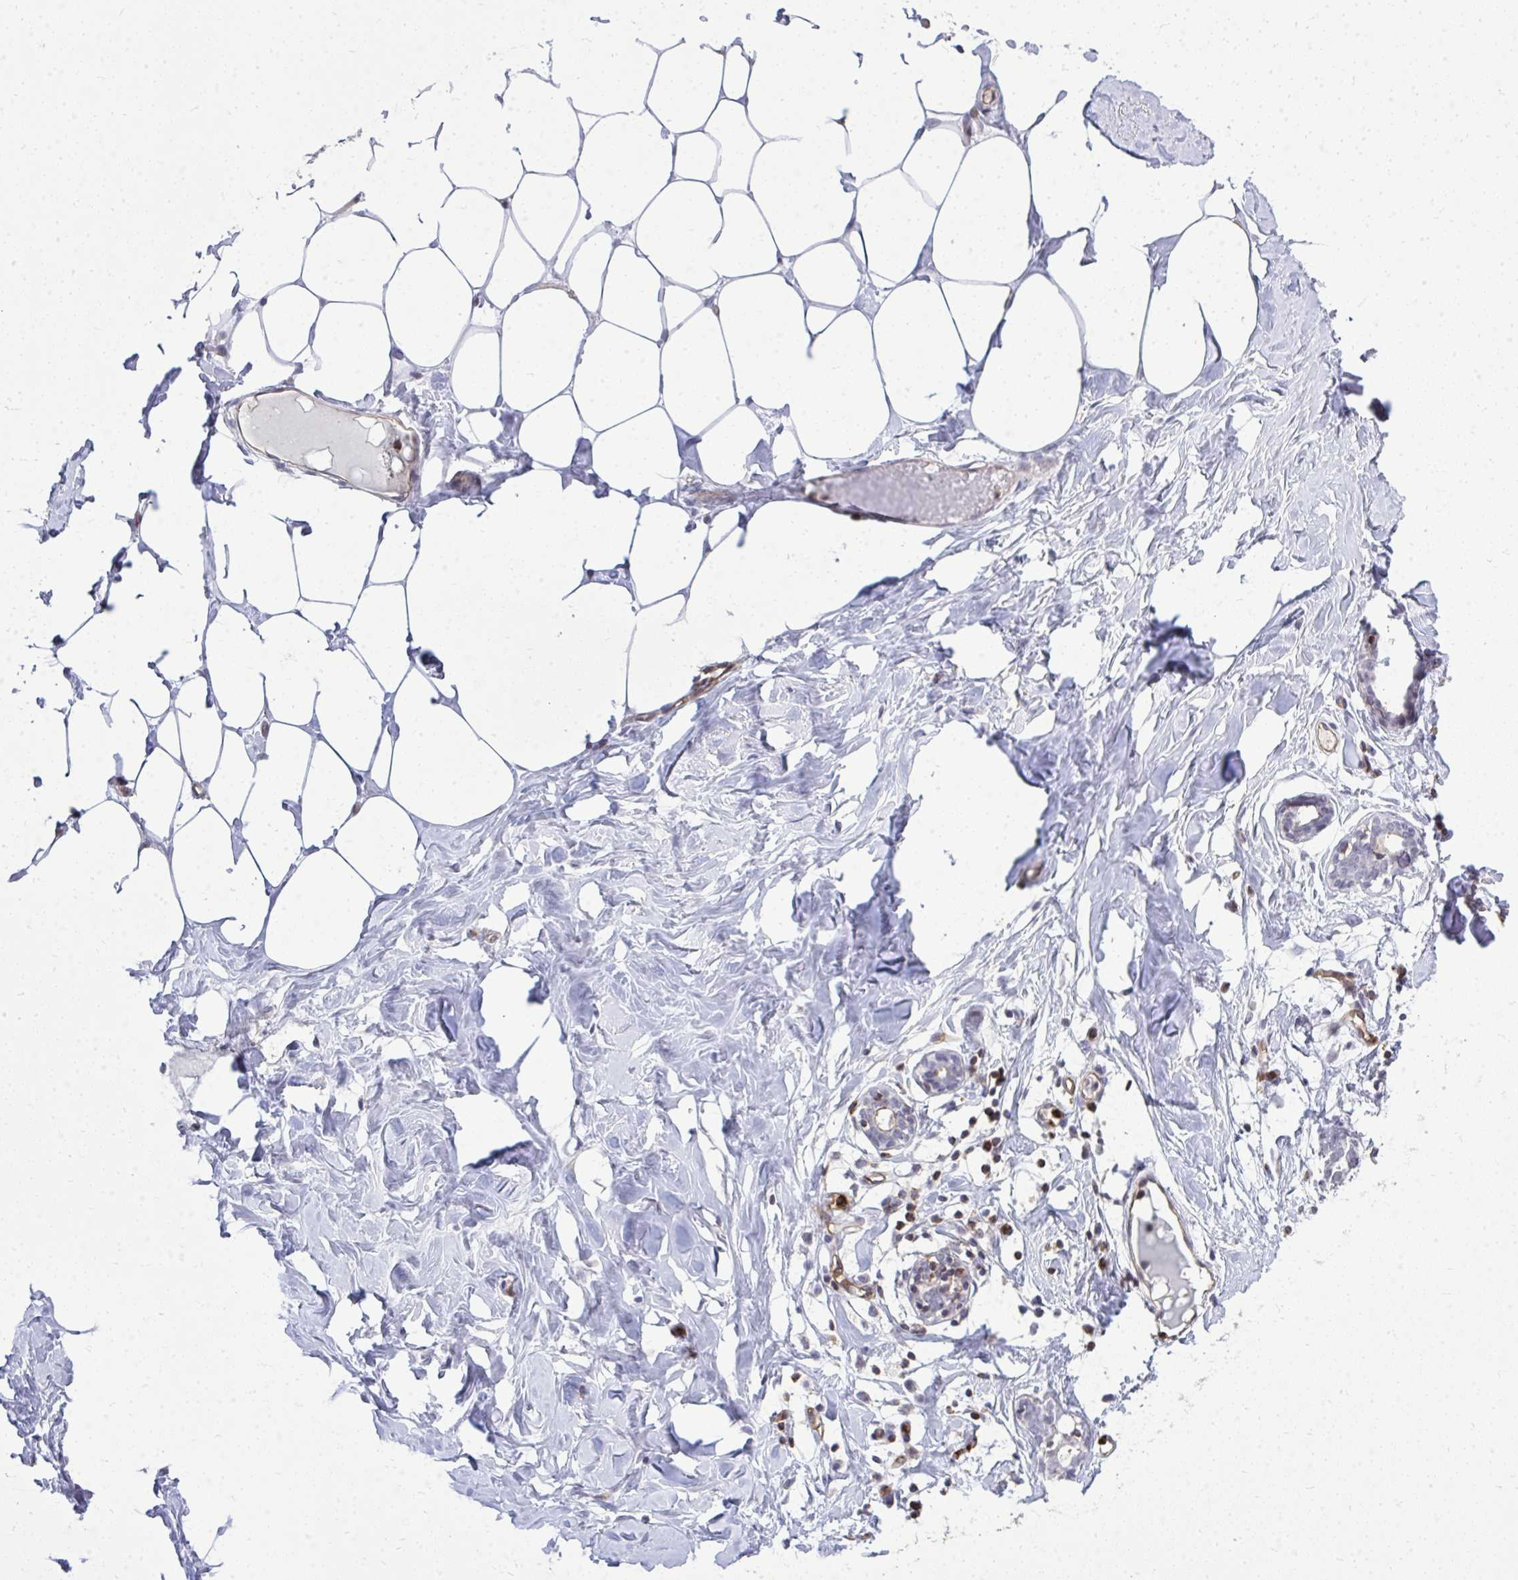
{"staining": {"intensity": "negative", "quantity": "none", "location": "none"}, "tissue": "breast", "cell_type": "Adipocytes", "image_type": "normal", "snomed": [{"axis": "morphology", "description": "Normal tissue, NOS"}, {"axis": "topography", "description": "Breast"}], "caption": "Immunohistochemical staining of normal human breast shows no significant staining in adipocytes.", "gene": "FOXN3", "patient": {"sex": "female", "age": 27}}